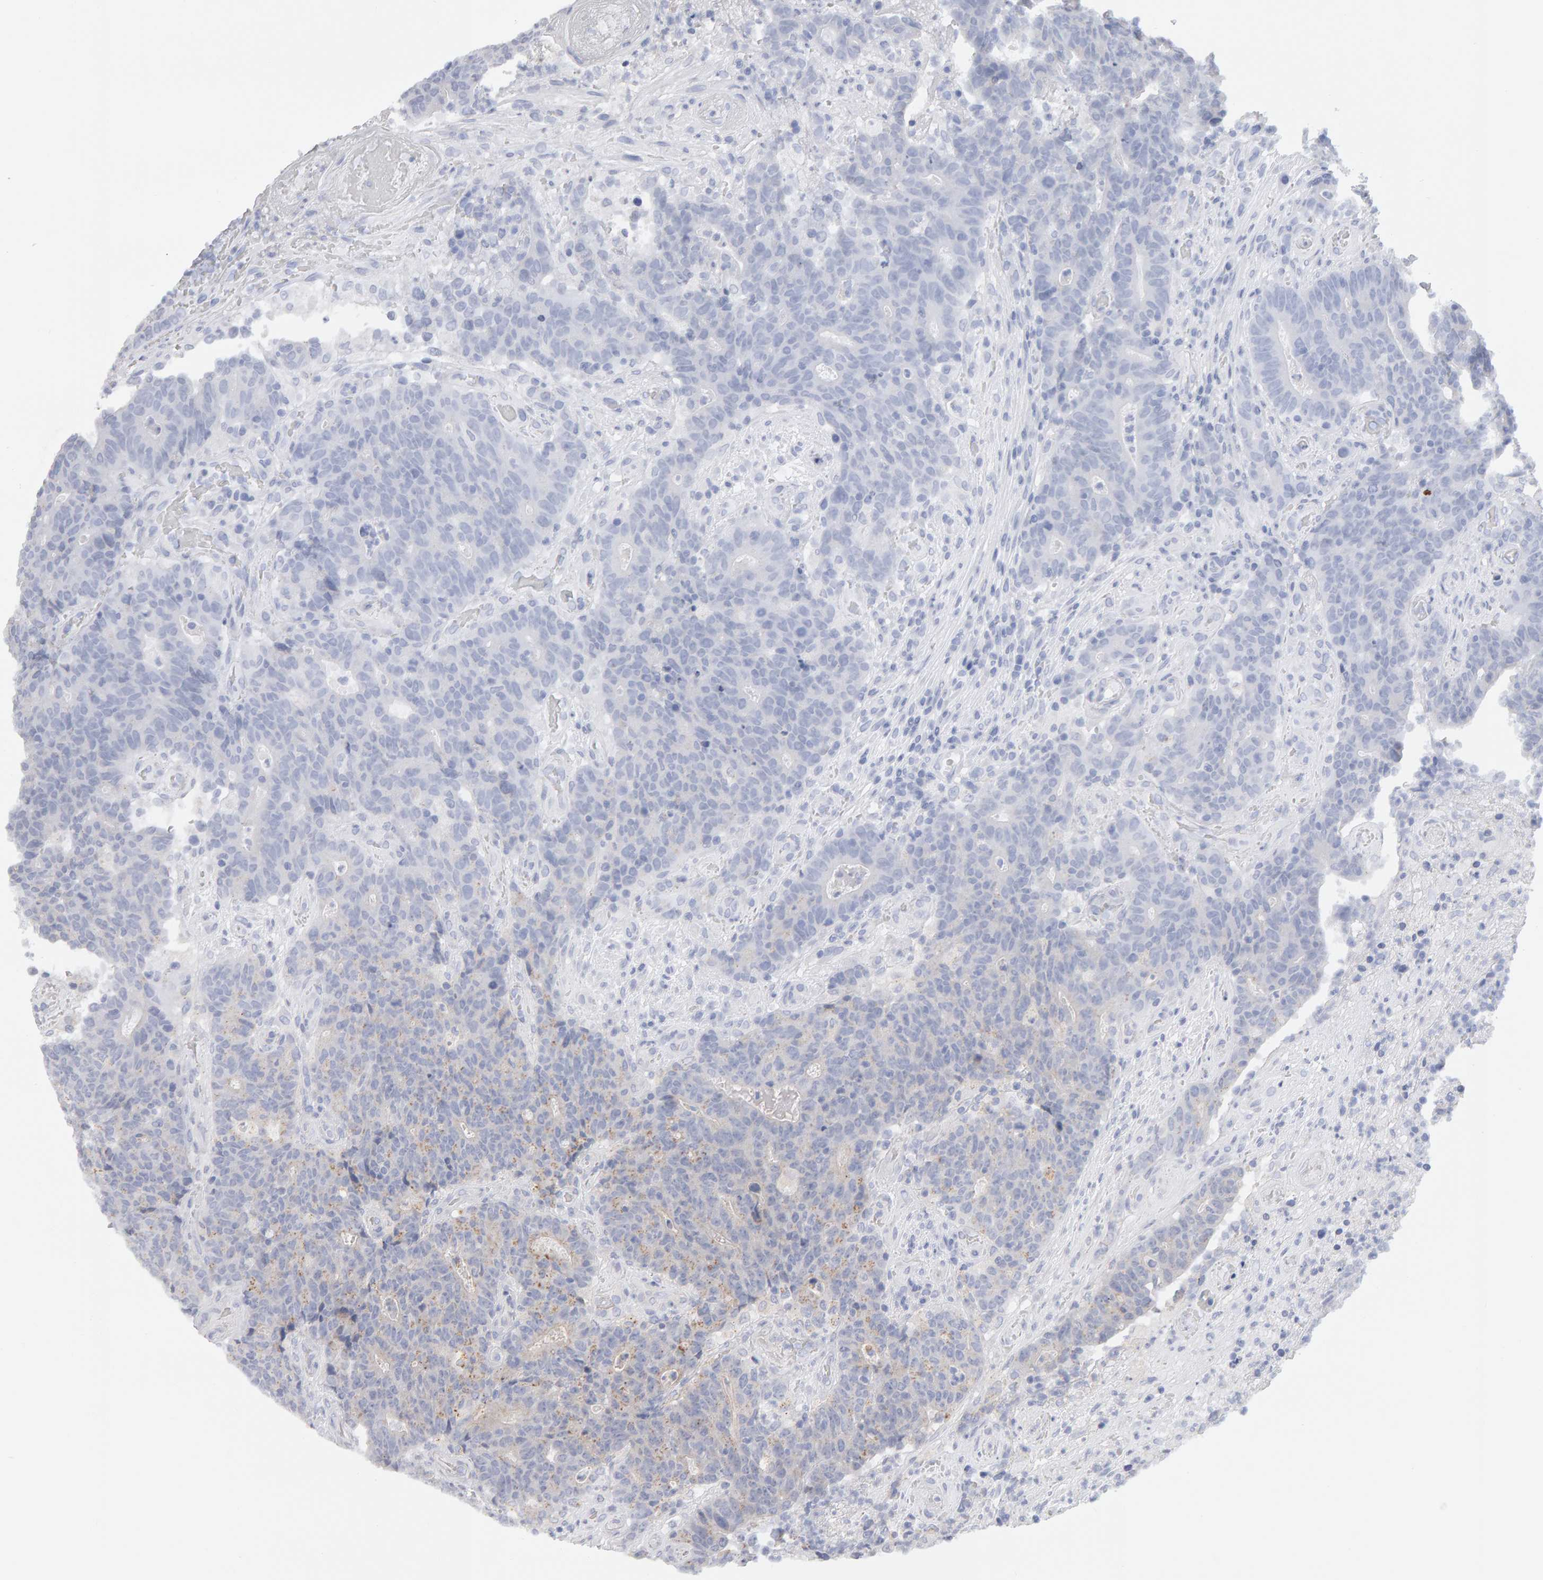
{"staining": {"intensity": "weak", "quantity": "<25%", "location": "cytoplasmic/membranous"}, "tissue": "colorectal cancer", "cell_type": "Tumor cells", "image_type": "cancer", "snomed": [{"axis": "morphology", "description": "Normal tissue, NOS"}, {"axis": "morphology", "description": "Adenocarcinoma, NOS"}, {"axis": "topography", "description": "Colon"}], "caption": "Tumor cells show no significant protein expression in colorectal cancer.", "gene": "METRNL", "patient": {"sex": "female", "age": 75}}